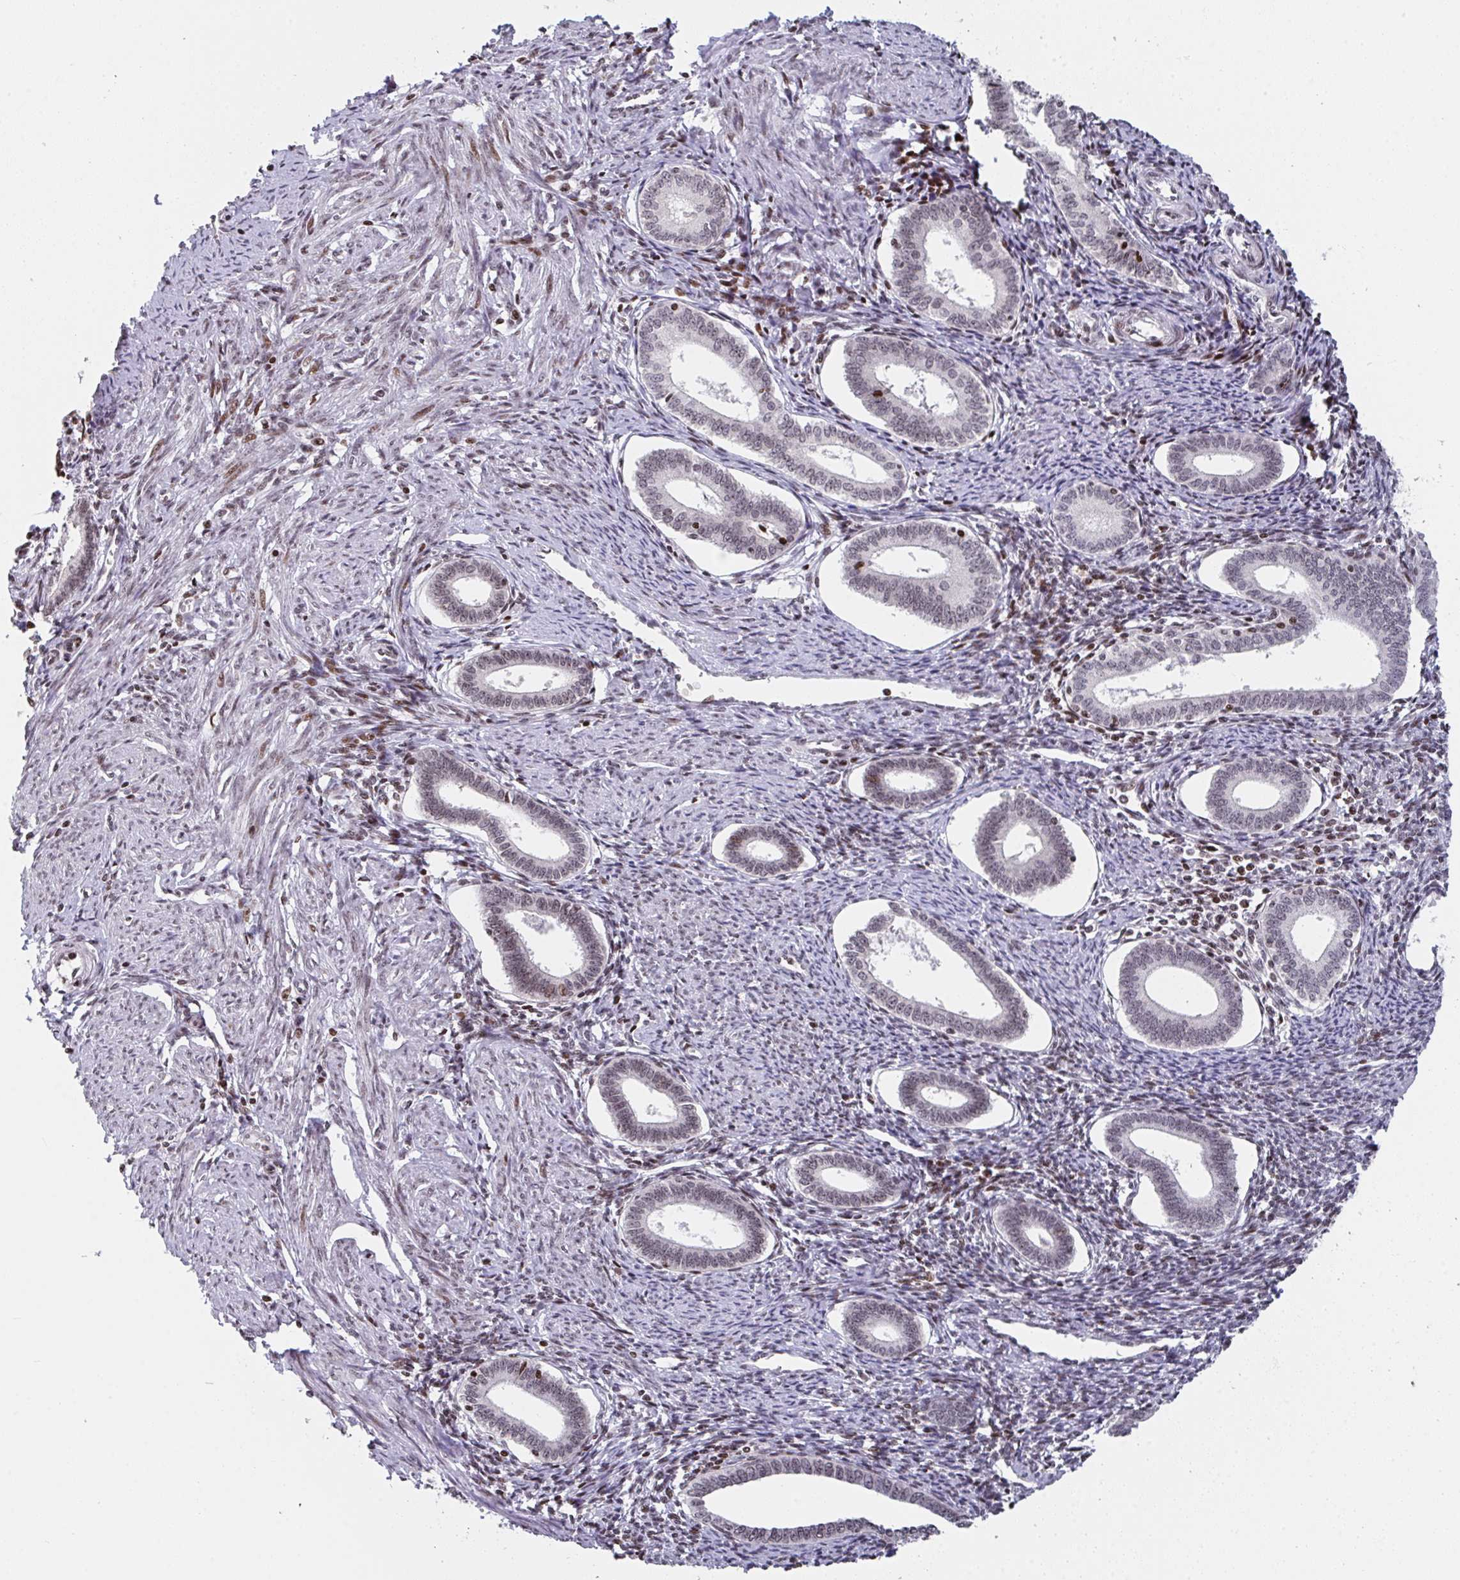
{"staining": {"intensity": "moderate", "quantity": "<25%", "location": "cytoplasmic/membranous"}, "tissue": "endometrium", "cell_type": "Cells in endometrial stroma", "image_type": "normal", "snomed": [{"axis": "morphology", "description": "Normal tissue, NOS"}, {"axis": "topography", "description": "Endometrium"}], "caption": "A brown stain labels moderate cytoplasmic/membranous positivity of a protein in cells in endometrial stroma of benign endometrium. The staining is performed using DAB brown chromogen to label protein expression. The nuclei are counter-stained blue using hematoxylin.", "gene": "PCDHB8", "patient": {"sex": "female", "age": 41}}